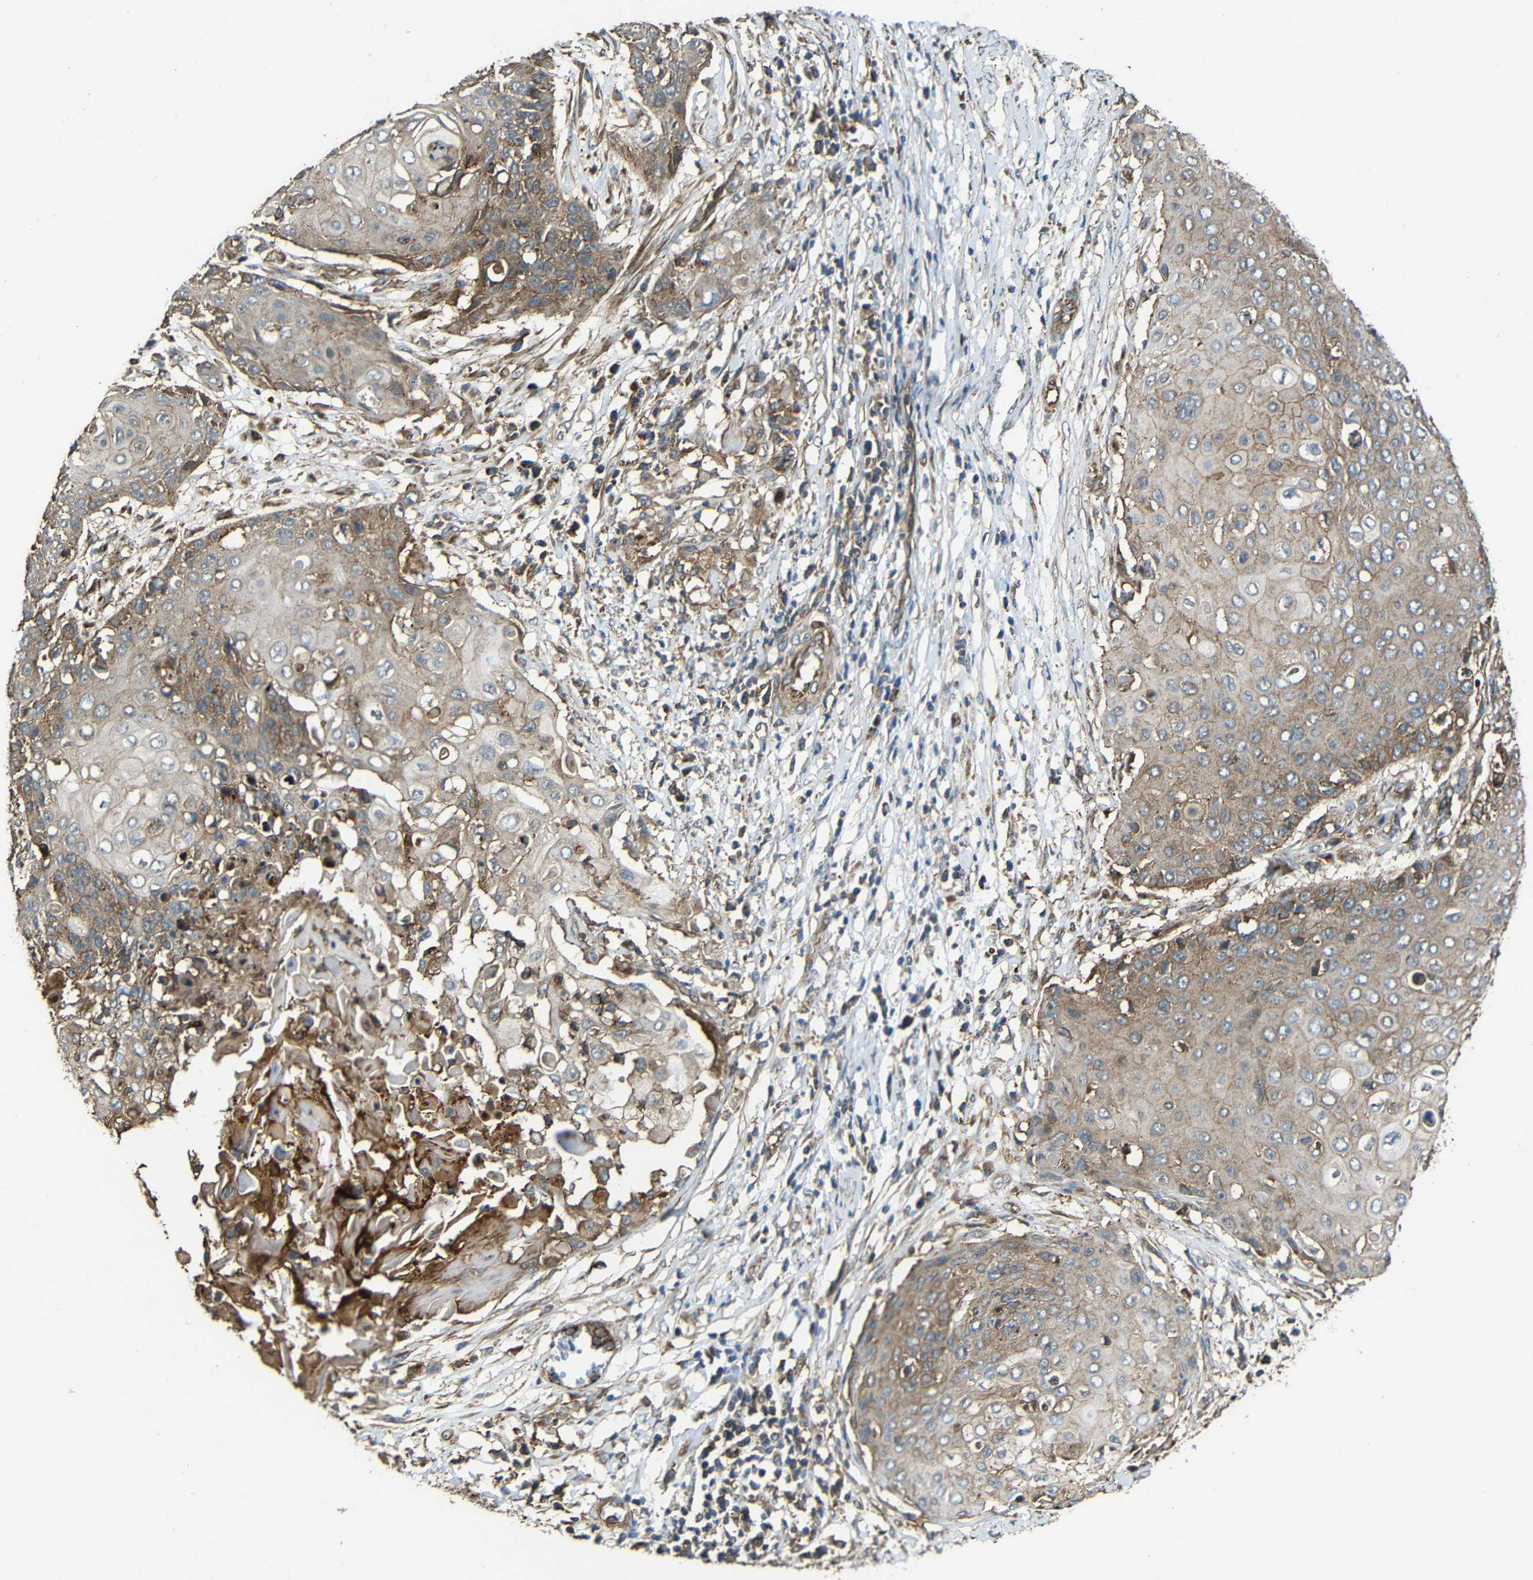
{"staining": {"intensity": "weak", "quantity": ">75%", "location": "cytoplasmic/membranous"}, "tissue": "cervical cancer", "cell_type": "Tumor cells", "image_type": "cancer", "snomed": [{"axis": "morphology", "description": "Squamous cell carcinoma, NOS"}, {"axis": "topography", "description": "Cervix"}], "caption": "The photomicrograph reveals staining of cervical cancer, revealing weak cytoplasmic/membranous protein positivity (brown color) within tumor cells.", "gene": "PTCH1", "patient": {"sex": "female", "age": 39}}